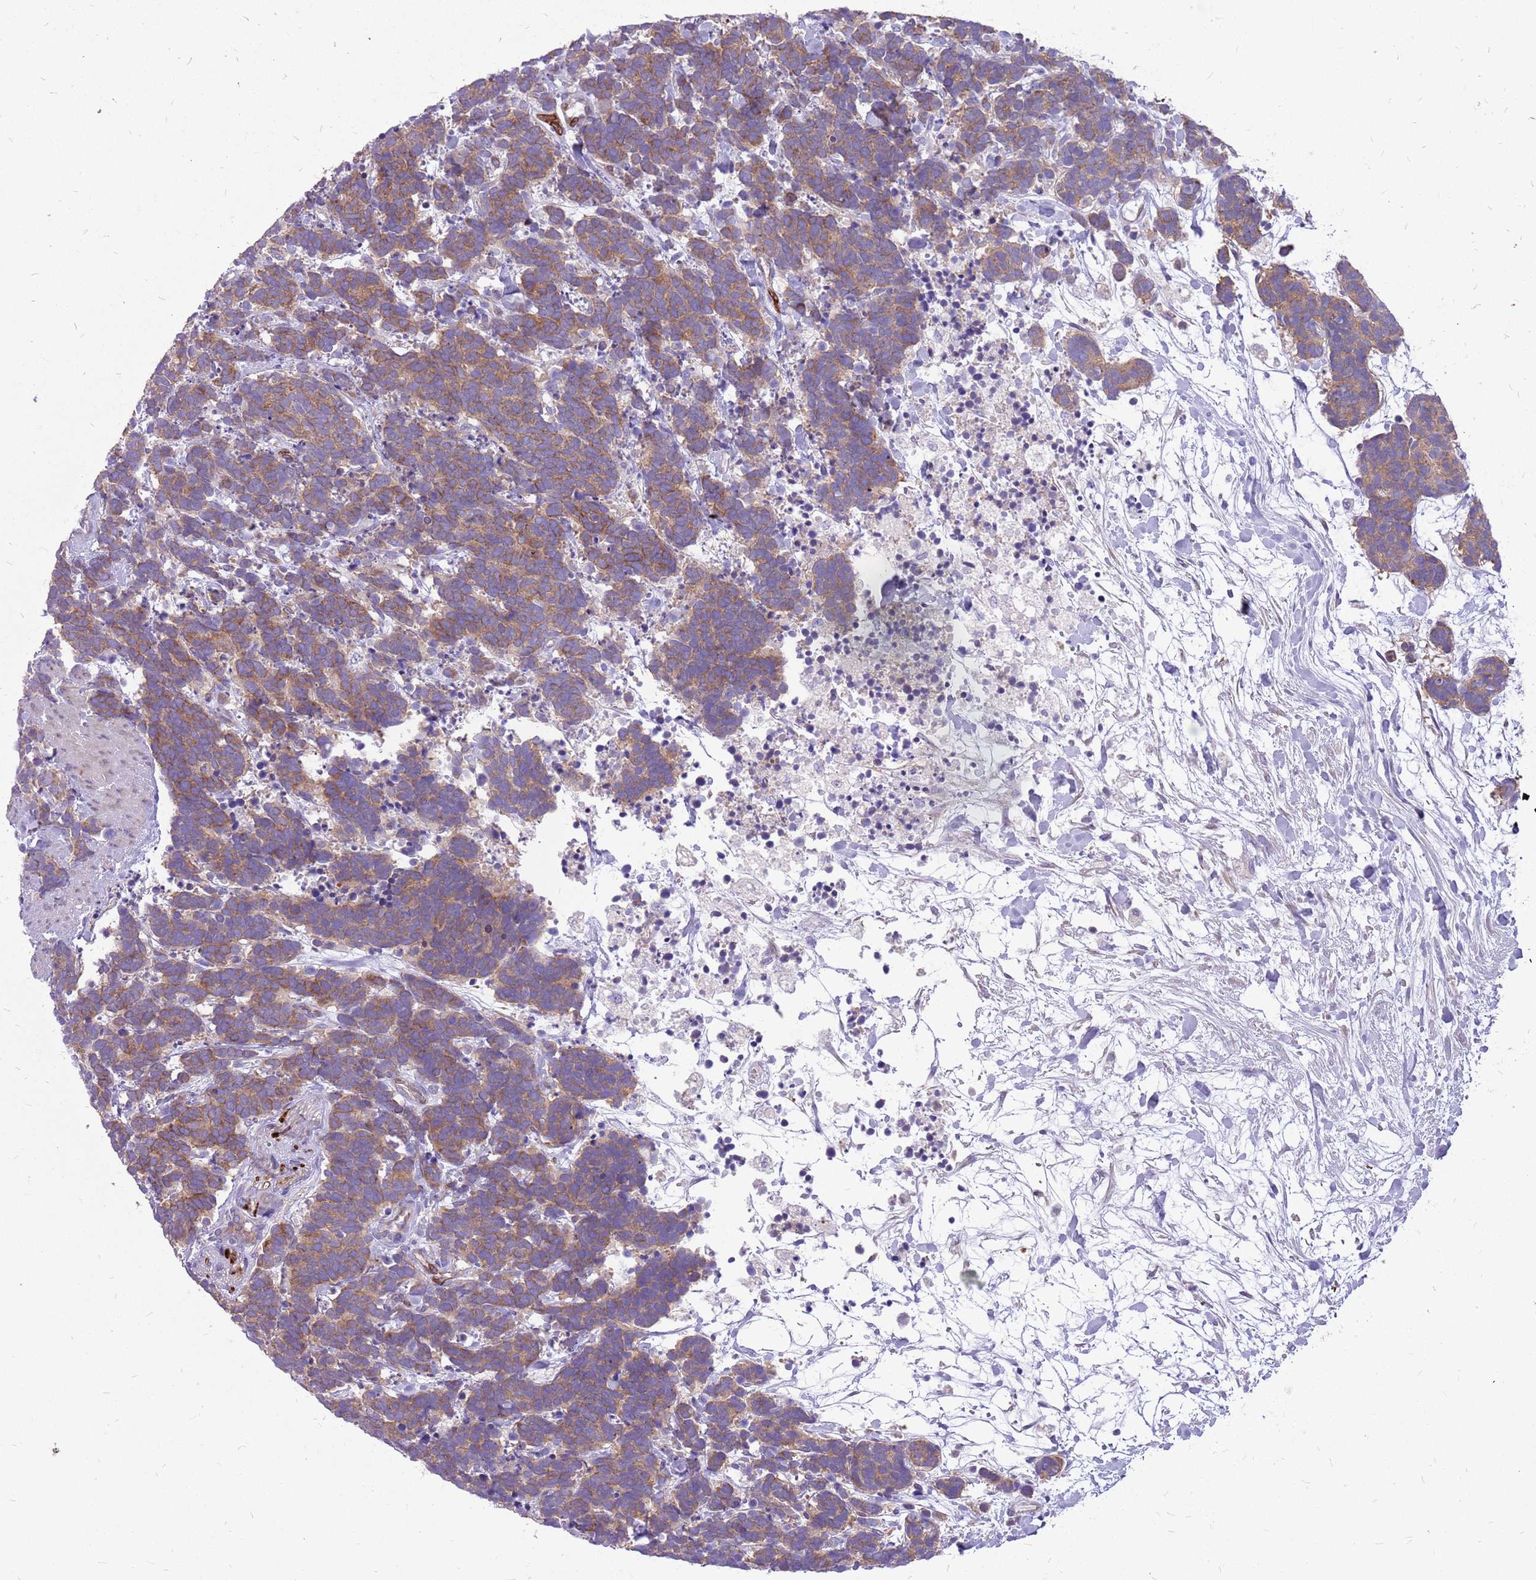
{"staining": {"intensity": "moderate", "quantity": ">75%", "location": "cytoplasmic/membranous"}, "tissue": "carcinoid", "cell_type": "Tumor cells", "image_type": "cancer", "snomed": [{"axis": "morphology", "description": "Carcinoma, NOS"}, {"axis": "morphology", "description": "Carcinoid, malignant, NOS"}, {"axis": "topography", "description": "Prostate"}], "caption": "Human carcinoma stained for a protein (brown) exhibits moderate cytoplasmic/membranous positive positivity in about >75% of tumor cells.", "gene": "WDR90", "patient": {"sex": "male", "age": 57}}